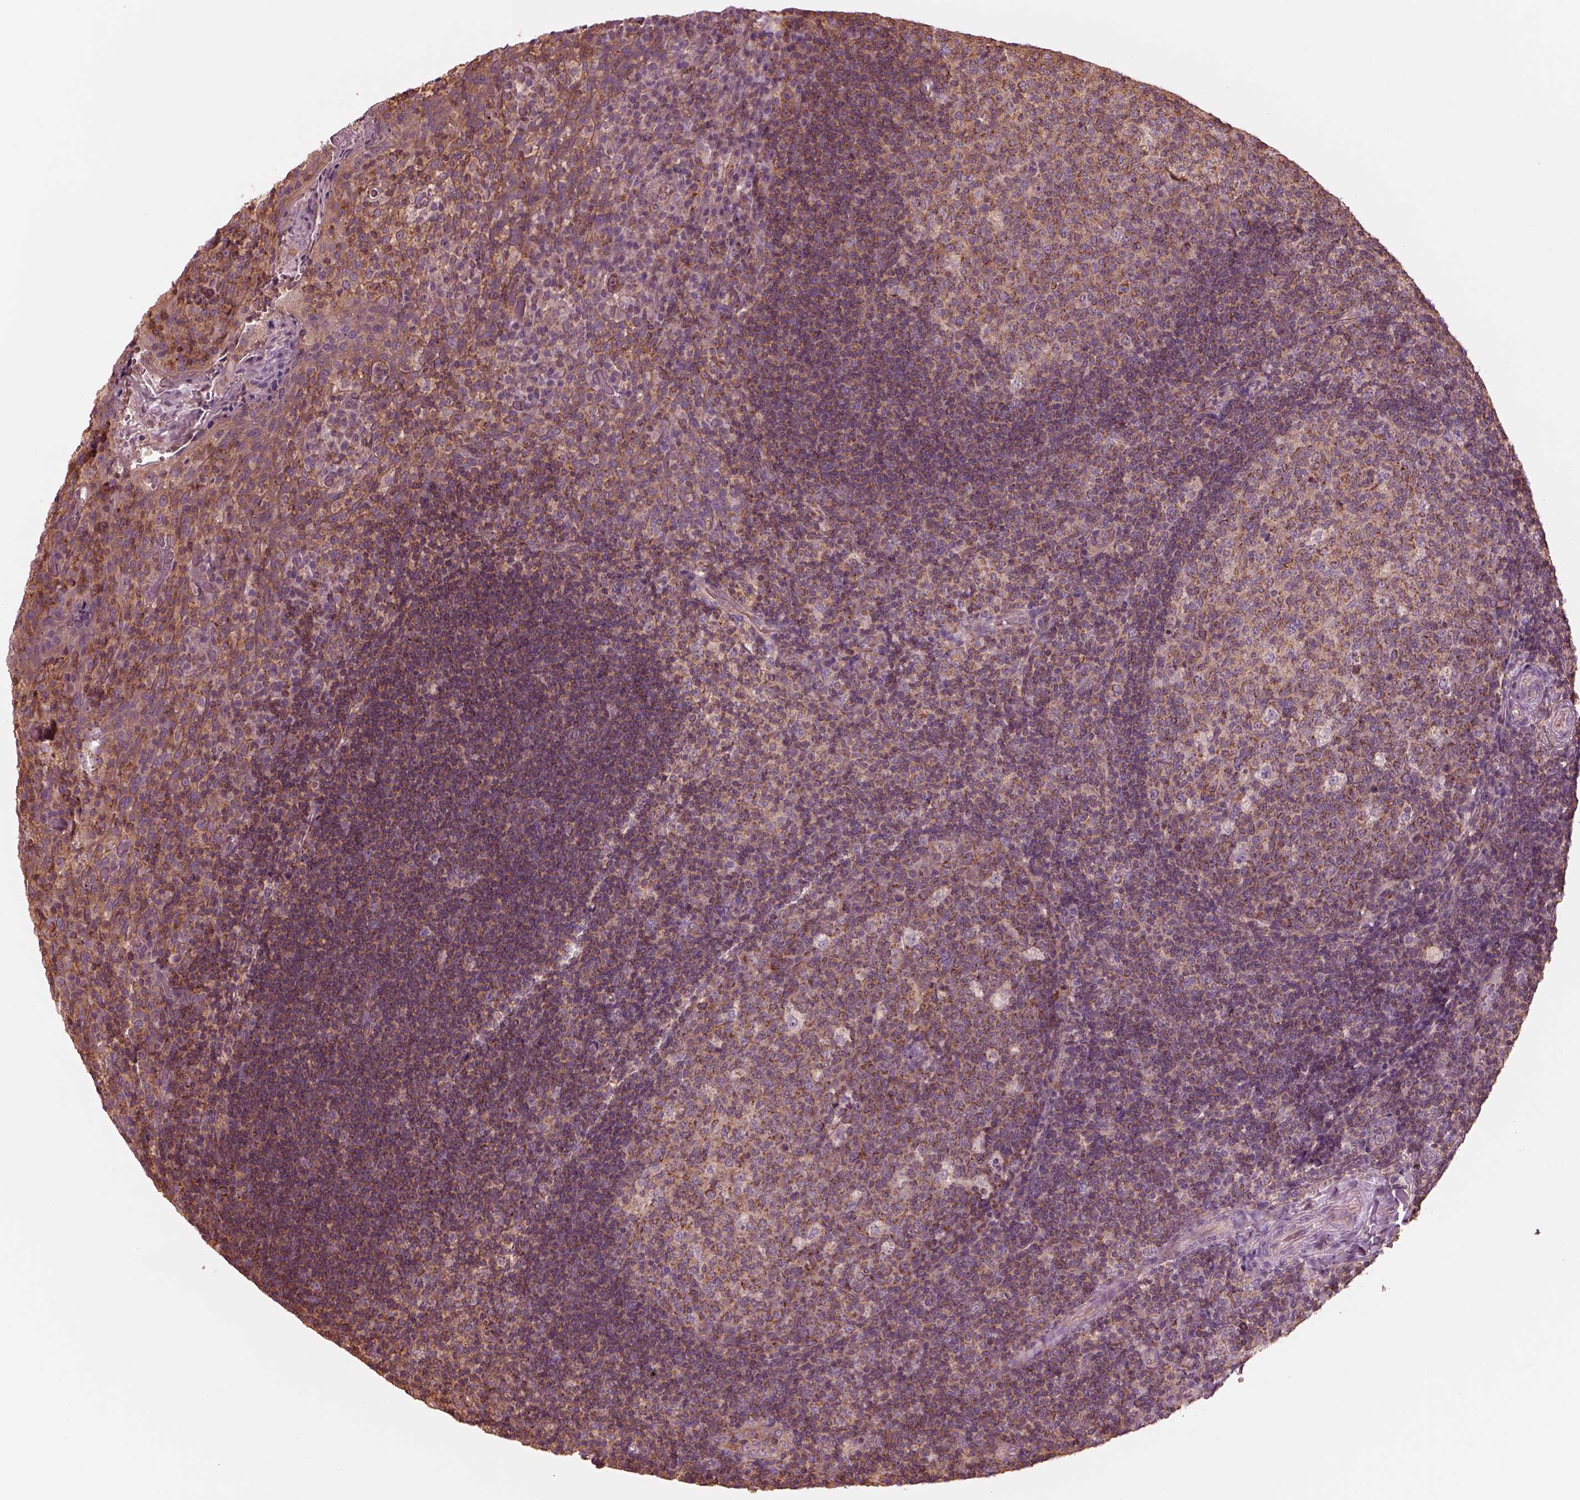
{"staining": {"intensity": "strong", "quantity": "<25%", "location": "cytoplasmic/membranous"}, "tissue": "tonsil", "cell_type": "Germinal center cells", "image_type": "normal", "snomed": [{"axis": "morphology", "description": "Normal tissue, NOS"}, {"axis": "topography", "description": "Tonsil"}], "caption": "A brown stain highlights strong cytoplasmic/membranous staining of a protein in germinal center cells of benign tonsil. The protein of interest is stained brown, and the nuclei are stained in blue (DAB IHC with brightfield microscopy, high magnification).", "gene": "STK33", "patient": {"sex": "male", "age": 17}}